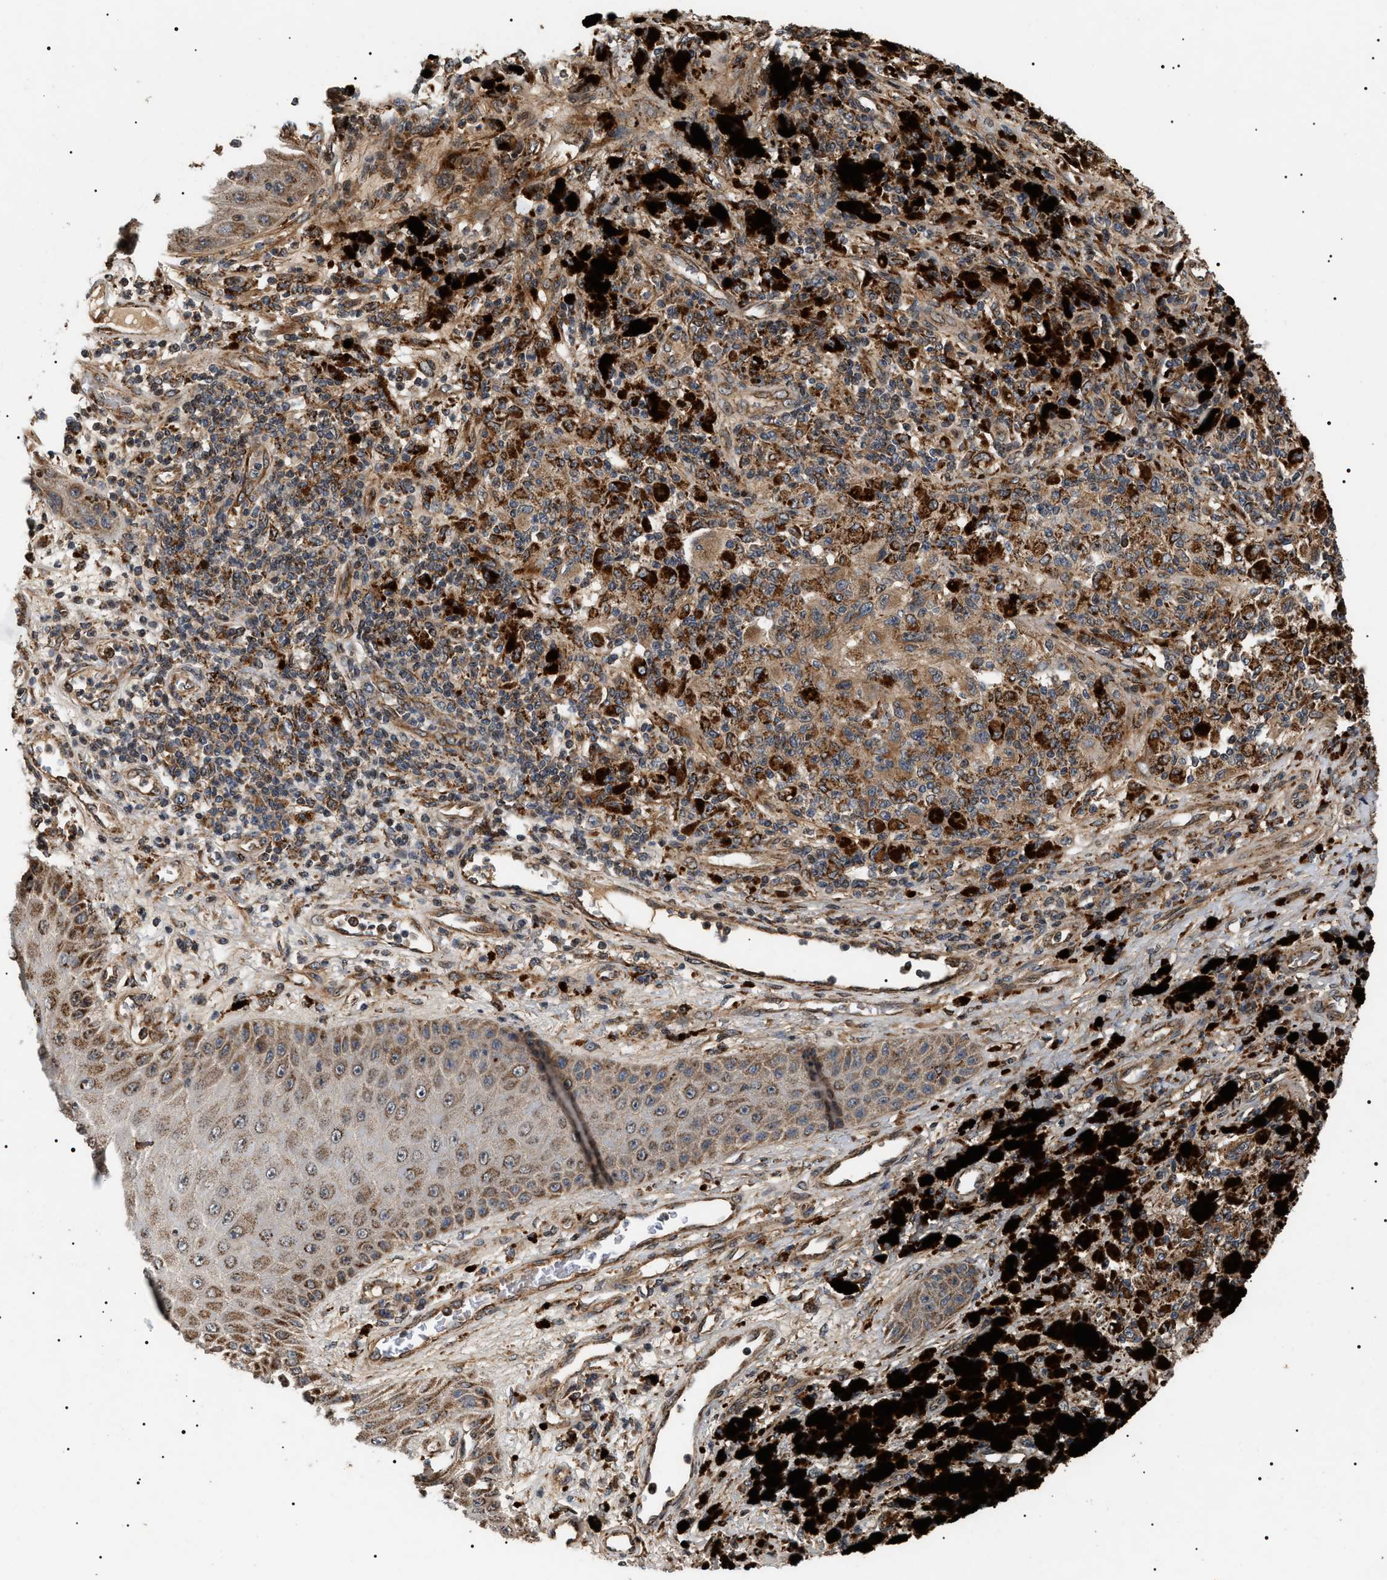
{"staining": {"intensity": "moderate", "quantity": ">75%", "location": "cytoplasmic/membranous"}, "tissue": "melanoma", "cell_type": "Tumor cells", "image_type": "cancer", "snomed": [{"axis": "morphology", "description": "Malignant melanoma, NOS"}, {"axis": "topography", "description": "Skin"}], "caption": "This is a micrograph of immunohistochemistry (IHC) staining of melanoma, which shows moderate positivity in the cytoplasmic/membranous of tumor cells.", "gene": "ZBTB26", "patient": {"sex": "female", "age": 73}}